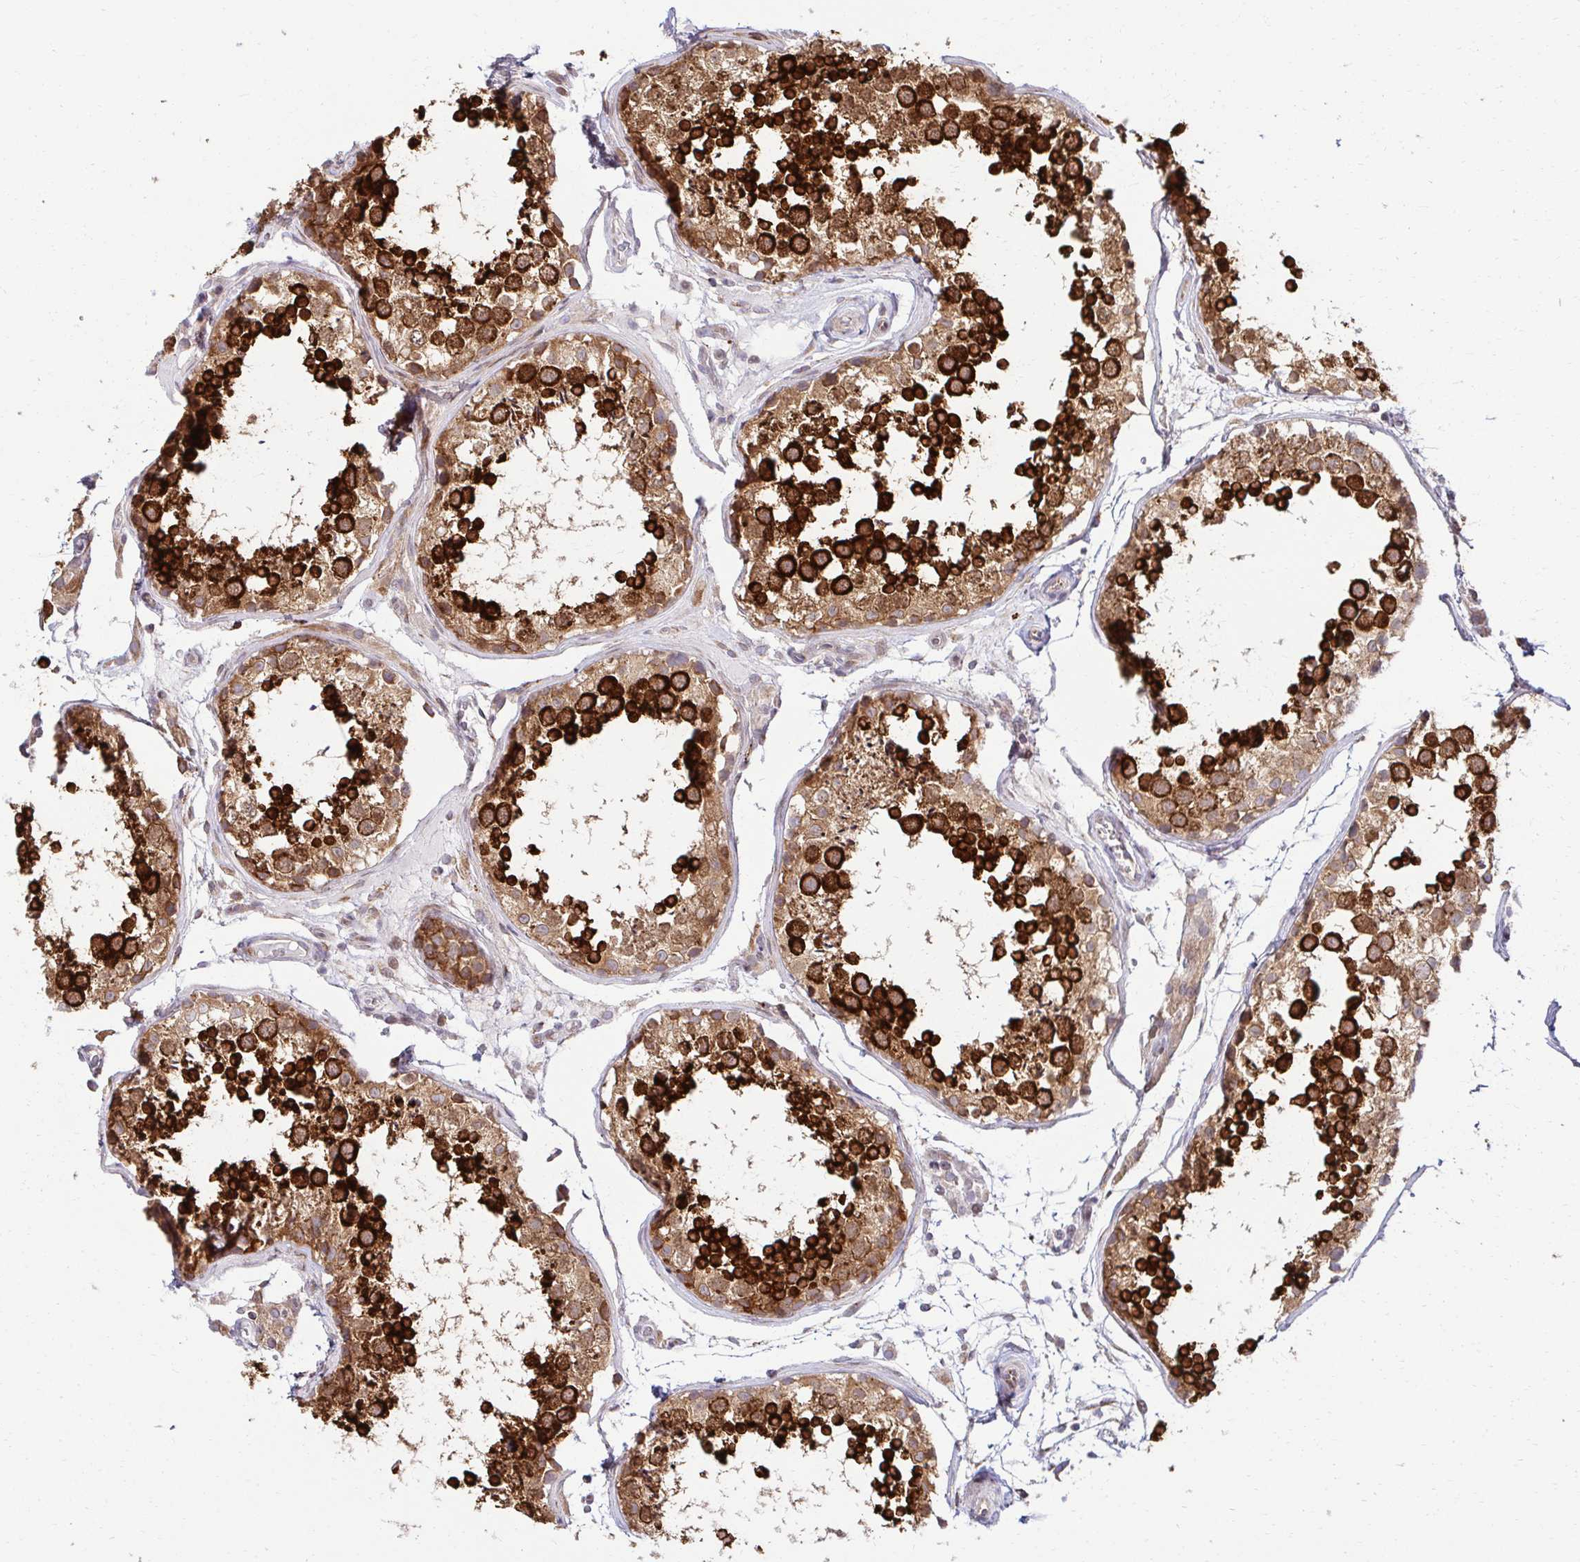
{"staining": {"intensity": "strong", "quantity": ">75%", "location": "cytoplasmic/membranous"}, "tissue": "testis", "cell_type": "Cells in seminiferous ducts", "image_type": "normal", "snomed": [{"axis": "morphology", "description": "Normal tissue, NOS"}, {"axis": "topography", "description": "Testis"}], "caption": "High-power microscopy captured an immunohistochemistry (IHC) image of unremarkable testis, revealing strong cytoplasmic/membranous expression in approximately >75% of cells in seminiferous ducts.", "gene": "HPS1", "patient": {"sex": "male", "age": 29}}